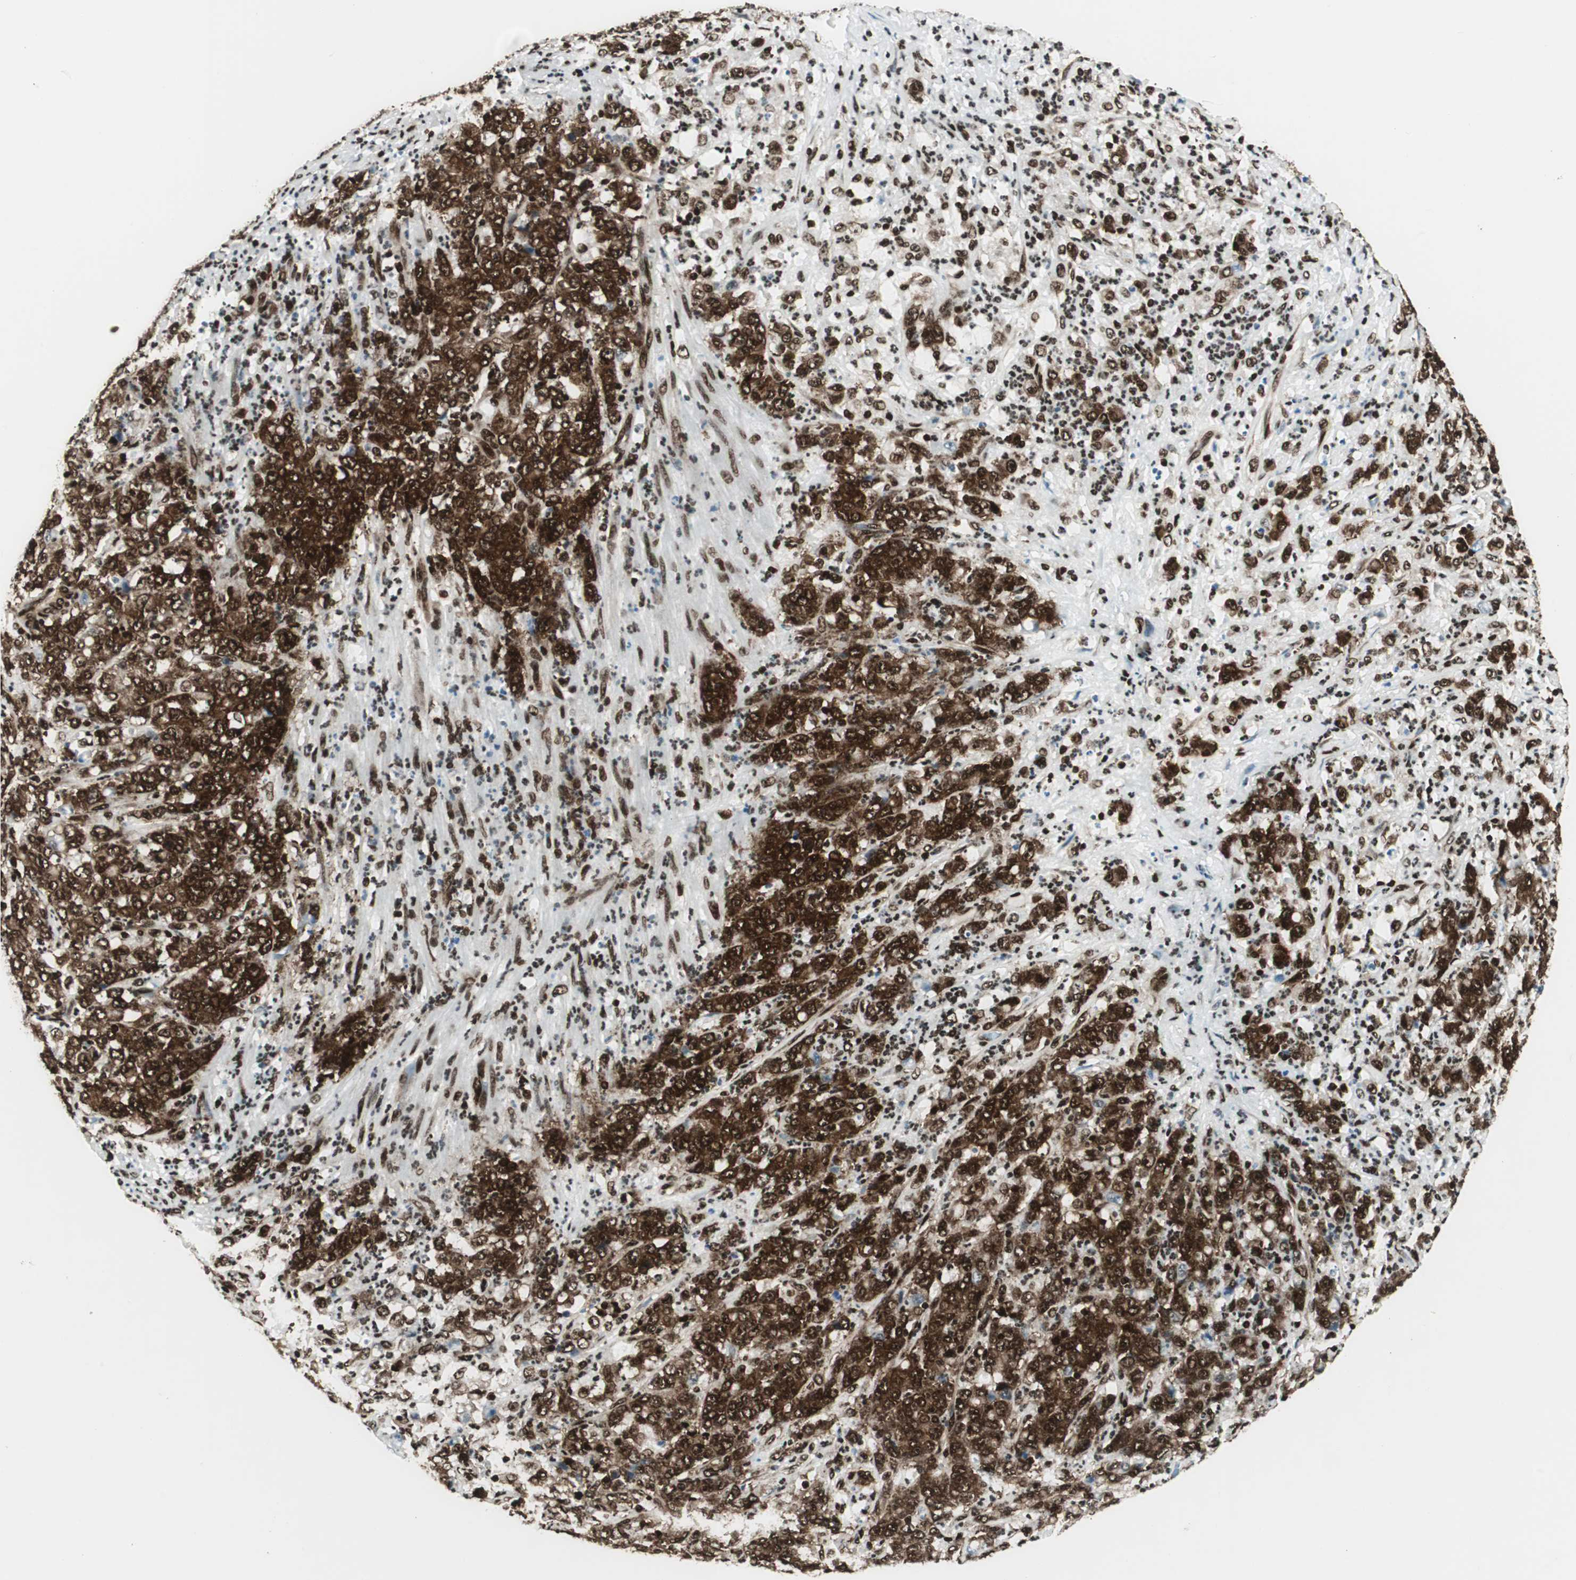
{"staining": {"intensity": "strong", "quantity": ">75%", "location": "cytoplasmic/membranous,nuclear"}, "tissue": "stomach cancer", "cell_type": "Tumor cells", "image_type": "cancer", "snomed": [{"axis": "morphology", "description": "Adenocarcinoma, NOS"}, {"axis": "topography", "description": "Stomach, lower"}], "caption": "Human adenocarcinoma (stomach) stained for a protein (brown) exhibits strong cytoplasmic/membranous and nuclear positive staining in about >75% of tumor cells.", "gene": "EWSR1", "patient": {"sex": "female", "age": 71}}